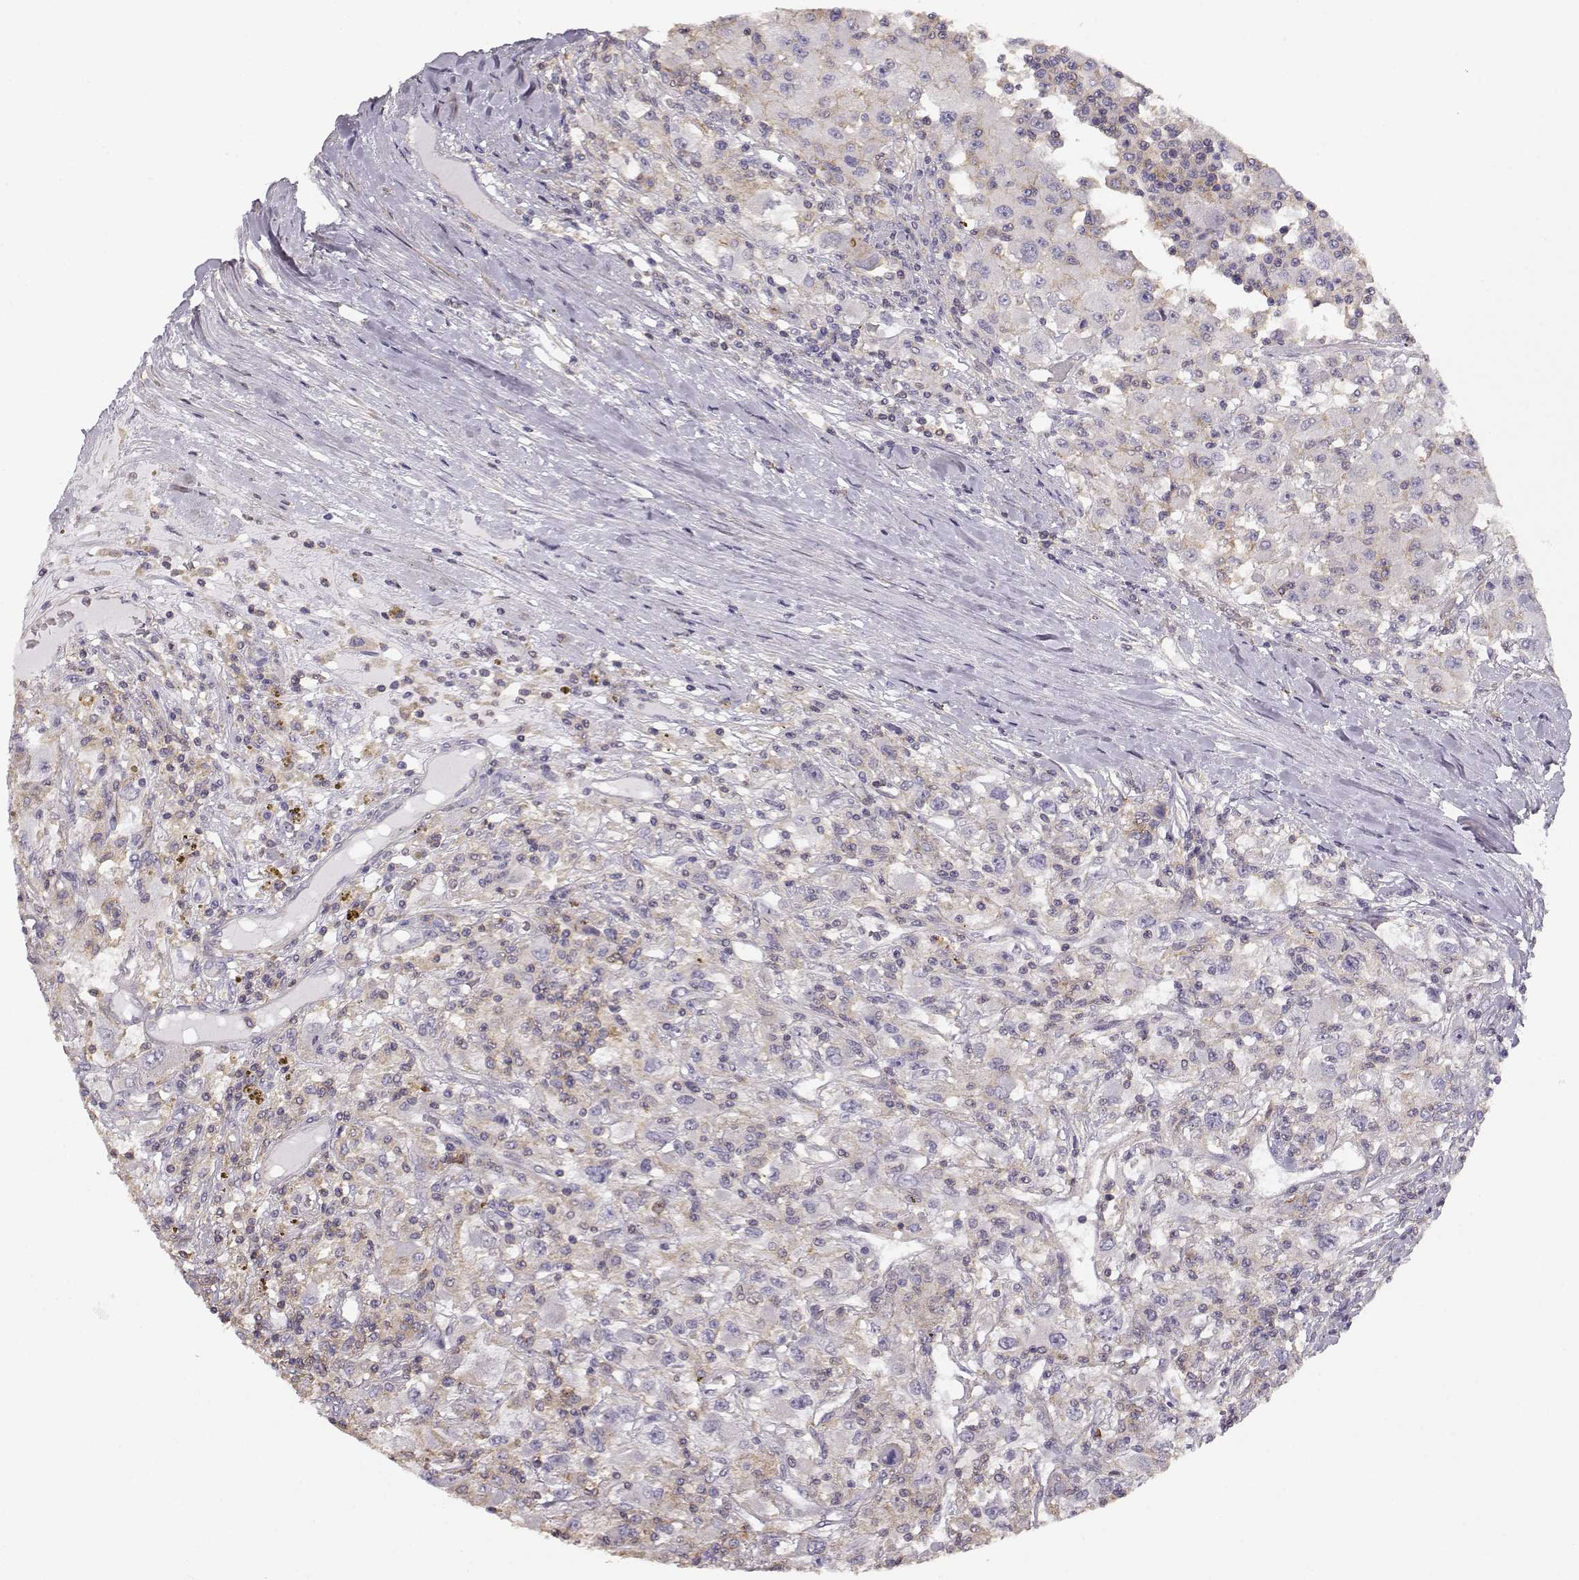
{"staining": {"intensity": "negative", "quantity": "none", "location": "none"}, "tissue": "renal cancer", "cell_type": "Tumor cells", "image_type": "cancer", "snomed": [{"axis": "morphology", "description": "Adenocarcinoma, NOS"}, {"axis": "topography", "description": "Kidney"}], "caption": "Tumor cells are negative for protein expression in human adenocarcinoma (renal).", "gene": "DAPL1", "patient": {"sex": "female", "age": 67}}